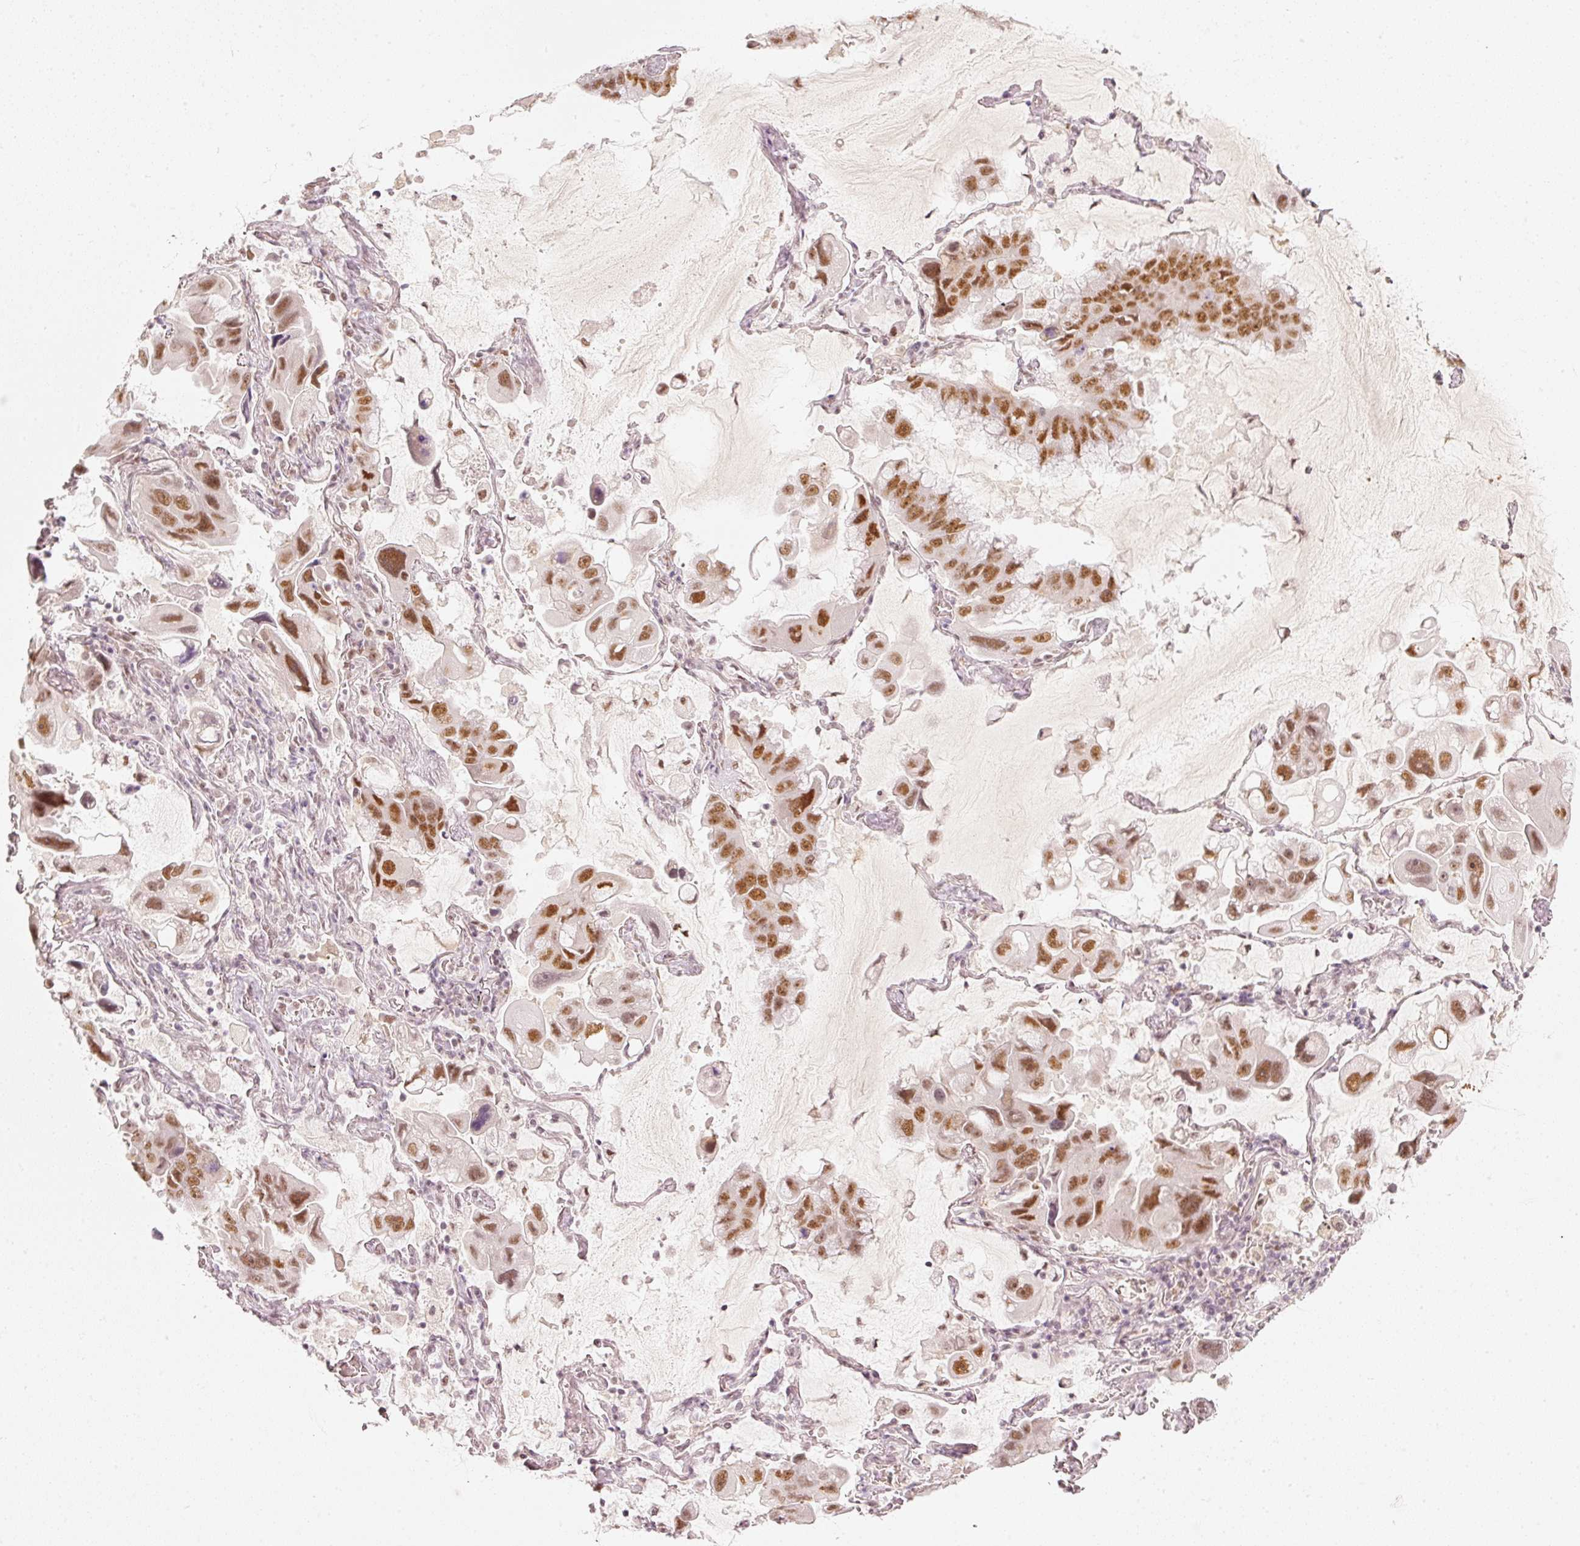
{"staining": {"intensity": "moderate", "quantity": ">75%", "location": "nuclear"}, "tissue": "lung cancer", "cell_type": "Tumor cells", "image_type": "cancer", "snomed": [{"axis": "morphology", "description": "Adenocarcinoma, NOS"}, {"axis": "topography", "description": "Lung"}], "caption": "Moderate nuclear expression for a protein is present in about >75% of tumor cells of adenocarcinoma (lung) using IHC.", "gene": "PPP1R10", "patient": {"sex": "male", "age": 64}}